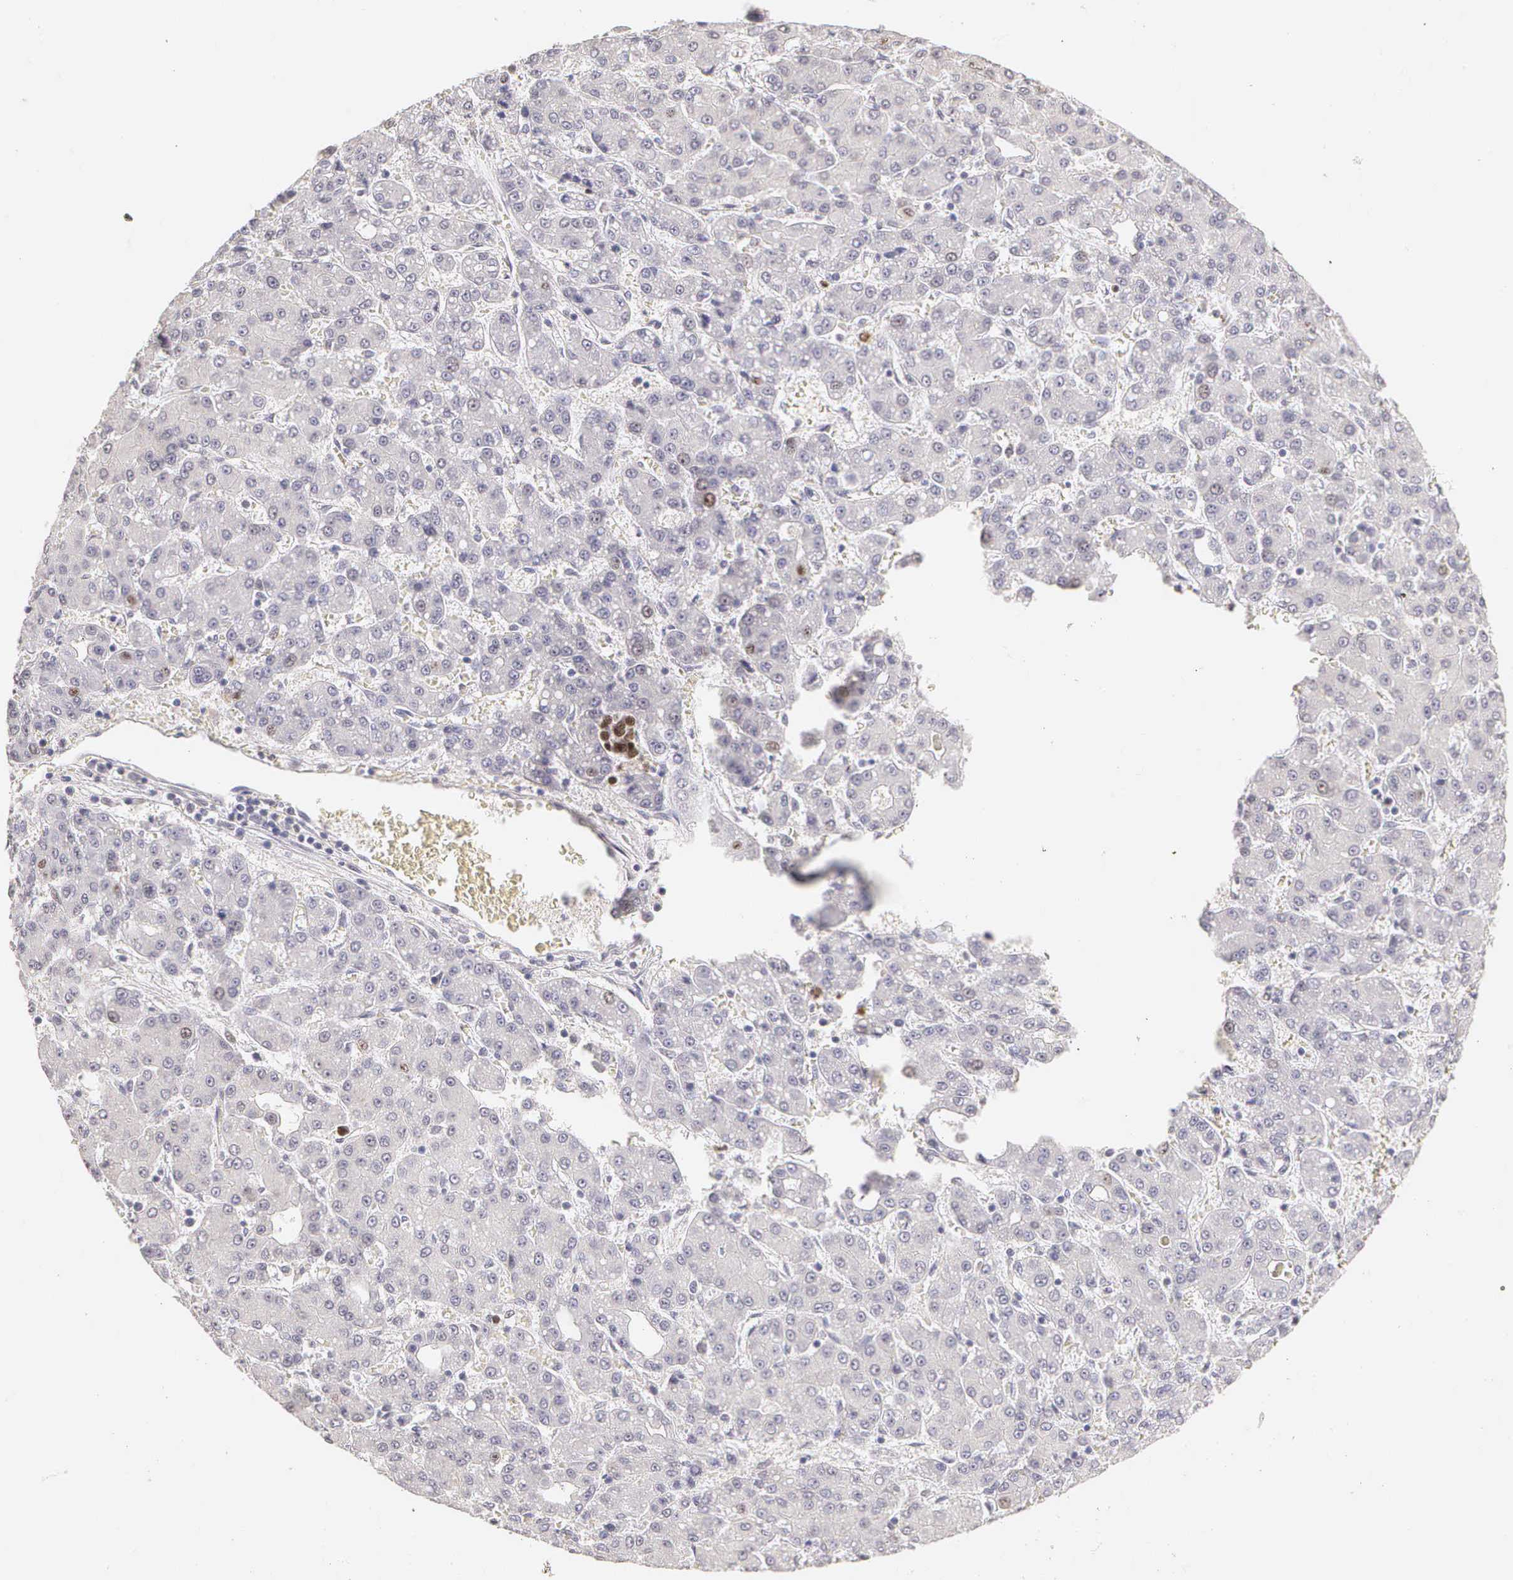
{"staining": {"intensity": "negative", "quantity": "none", "location": "none"}, "tissue": "liver cancer", "cell_type": "Tumor cells", "image_type": "cancer", "snomed": [{"axis": "morphology", "description": "Carcinoma, Hepatocellular, NOS"}, {"axis": "topography", "description": "Liver"}], "caption": "Tumor cells show no significant staining in hepatocellular carcinoma (liver). (DAB immunohistochemistry (IHC) visualized using brightfield microscopy, high magnification).", "gene": "MKI67", "patient": {"sex": "male", "age": 69}}